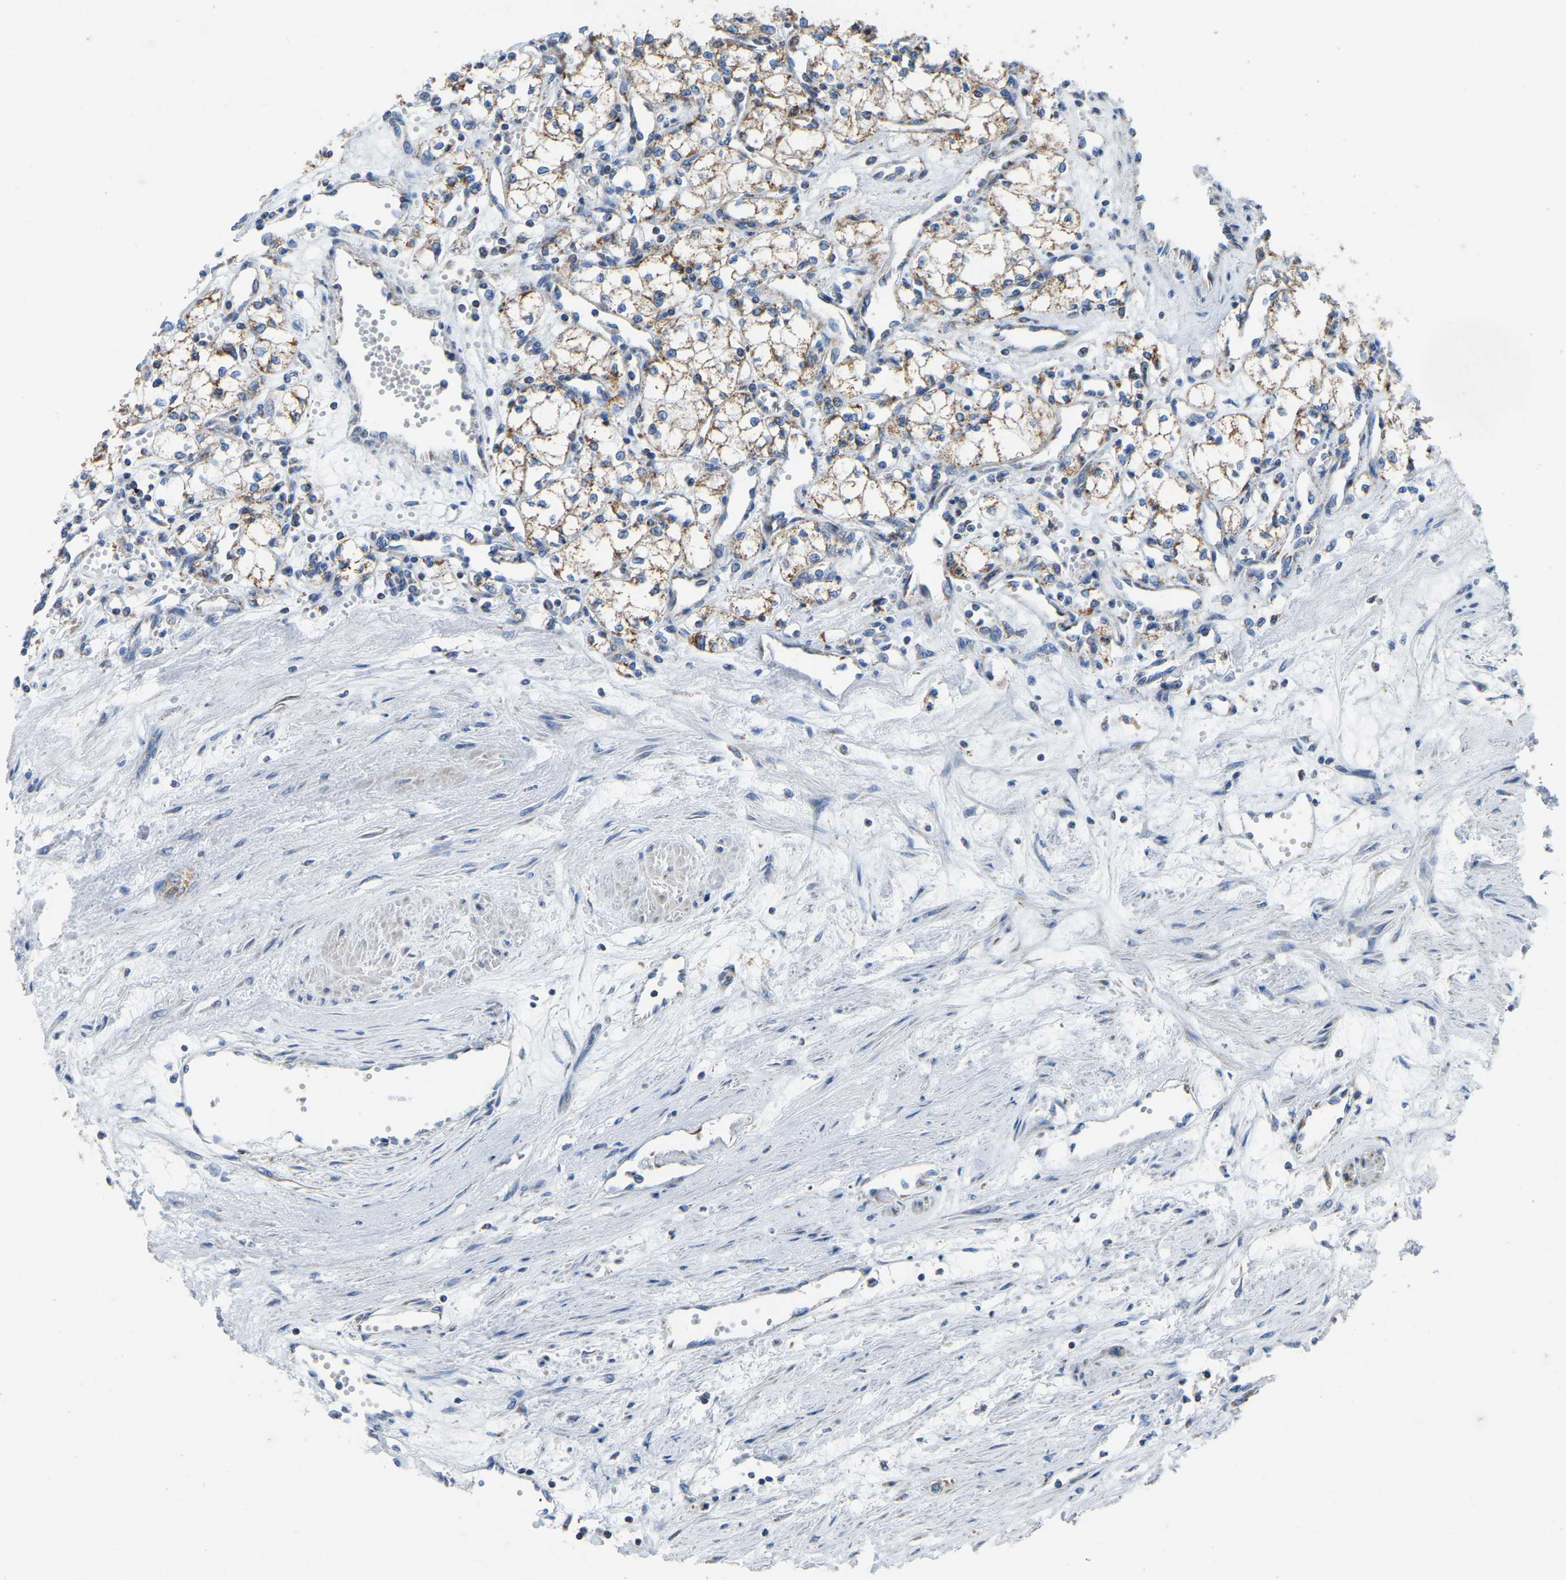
{"staining": {"intensity": "moderate", "quantity": ">75%", "location": "cytoplasmic/membranous"}, "tissue": "renal cancer", "cell_type": "Tumor cells", "image_type": "cancer", "snomed": [{"axis": "morphology", "description": "Adenocarcinoma, NOS"}, {"axis": "topography", "description": "Kidney"}], "caption": "About >75% of tumor cells in human renal cancer (adenocarcinoma) display moderate cytoplasmic/membranous protein staining as visualized by brown immunohistochemical staining.", "gene": "ETFB", "patient": {"sex": "male", "age": 59}}